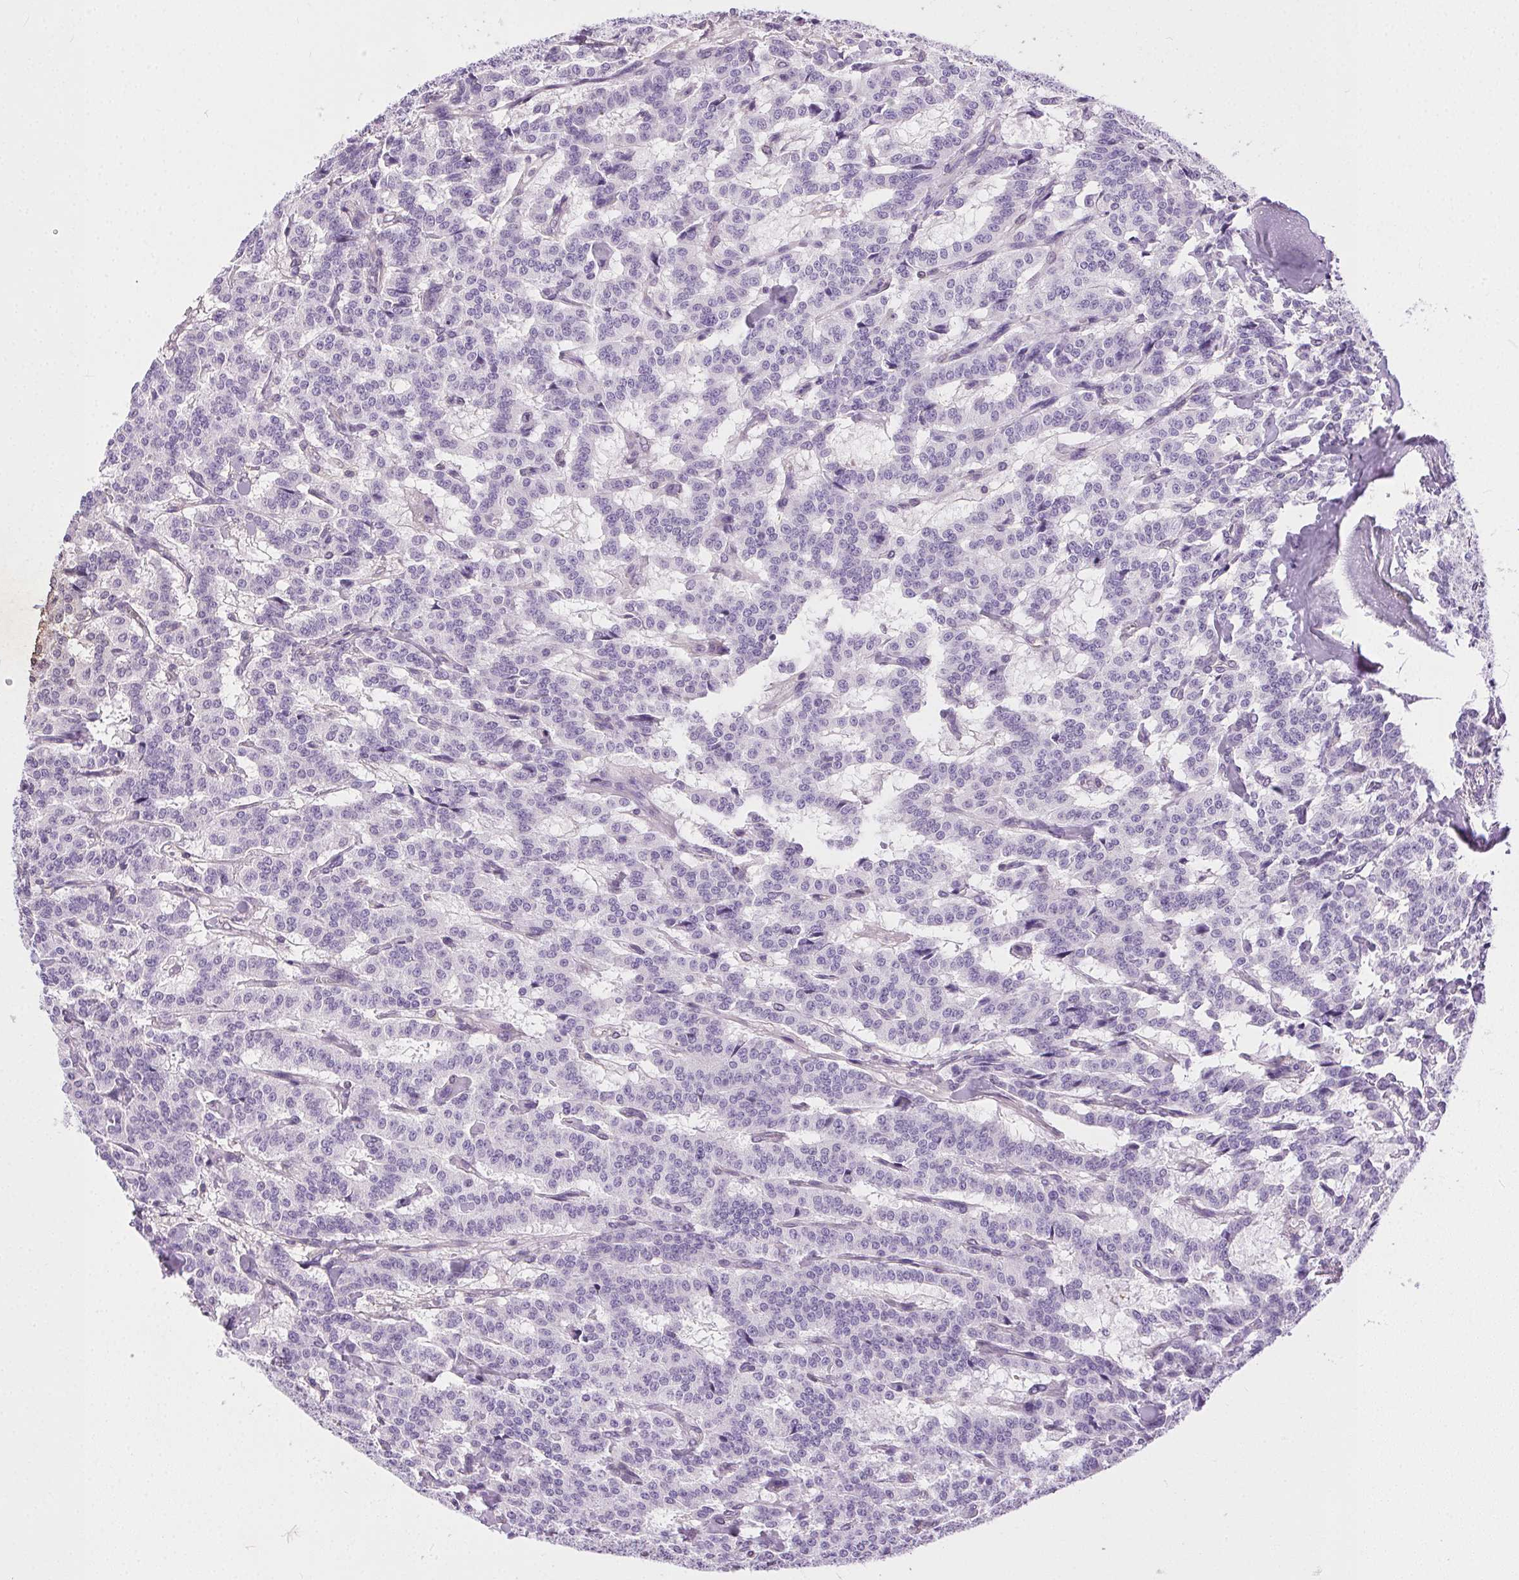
{"staining": {"intensity": "negative", "quantity": "none", "location": "none"}, "tissue": "carcinoid", "cell_type": "Tumor cells", "image_type": "cancer", "snomed": [{"axis": "morphology", "description": "Carcinoid, malignant, NOS"}, {"axis": "topography", "description": "Lung"}], "caption": "Histopathology image shows no protein positivity in tumor cells of carcinoid tissue. (Immunohistochemistry, brightfield microscopy, high magnification).", "gene": "SYCE2", "patient": {"sex": "female", "age": 46}}